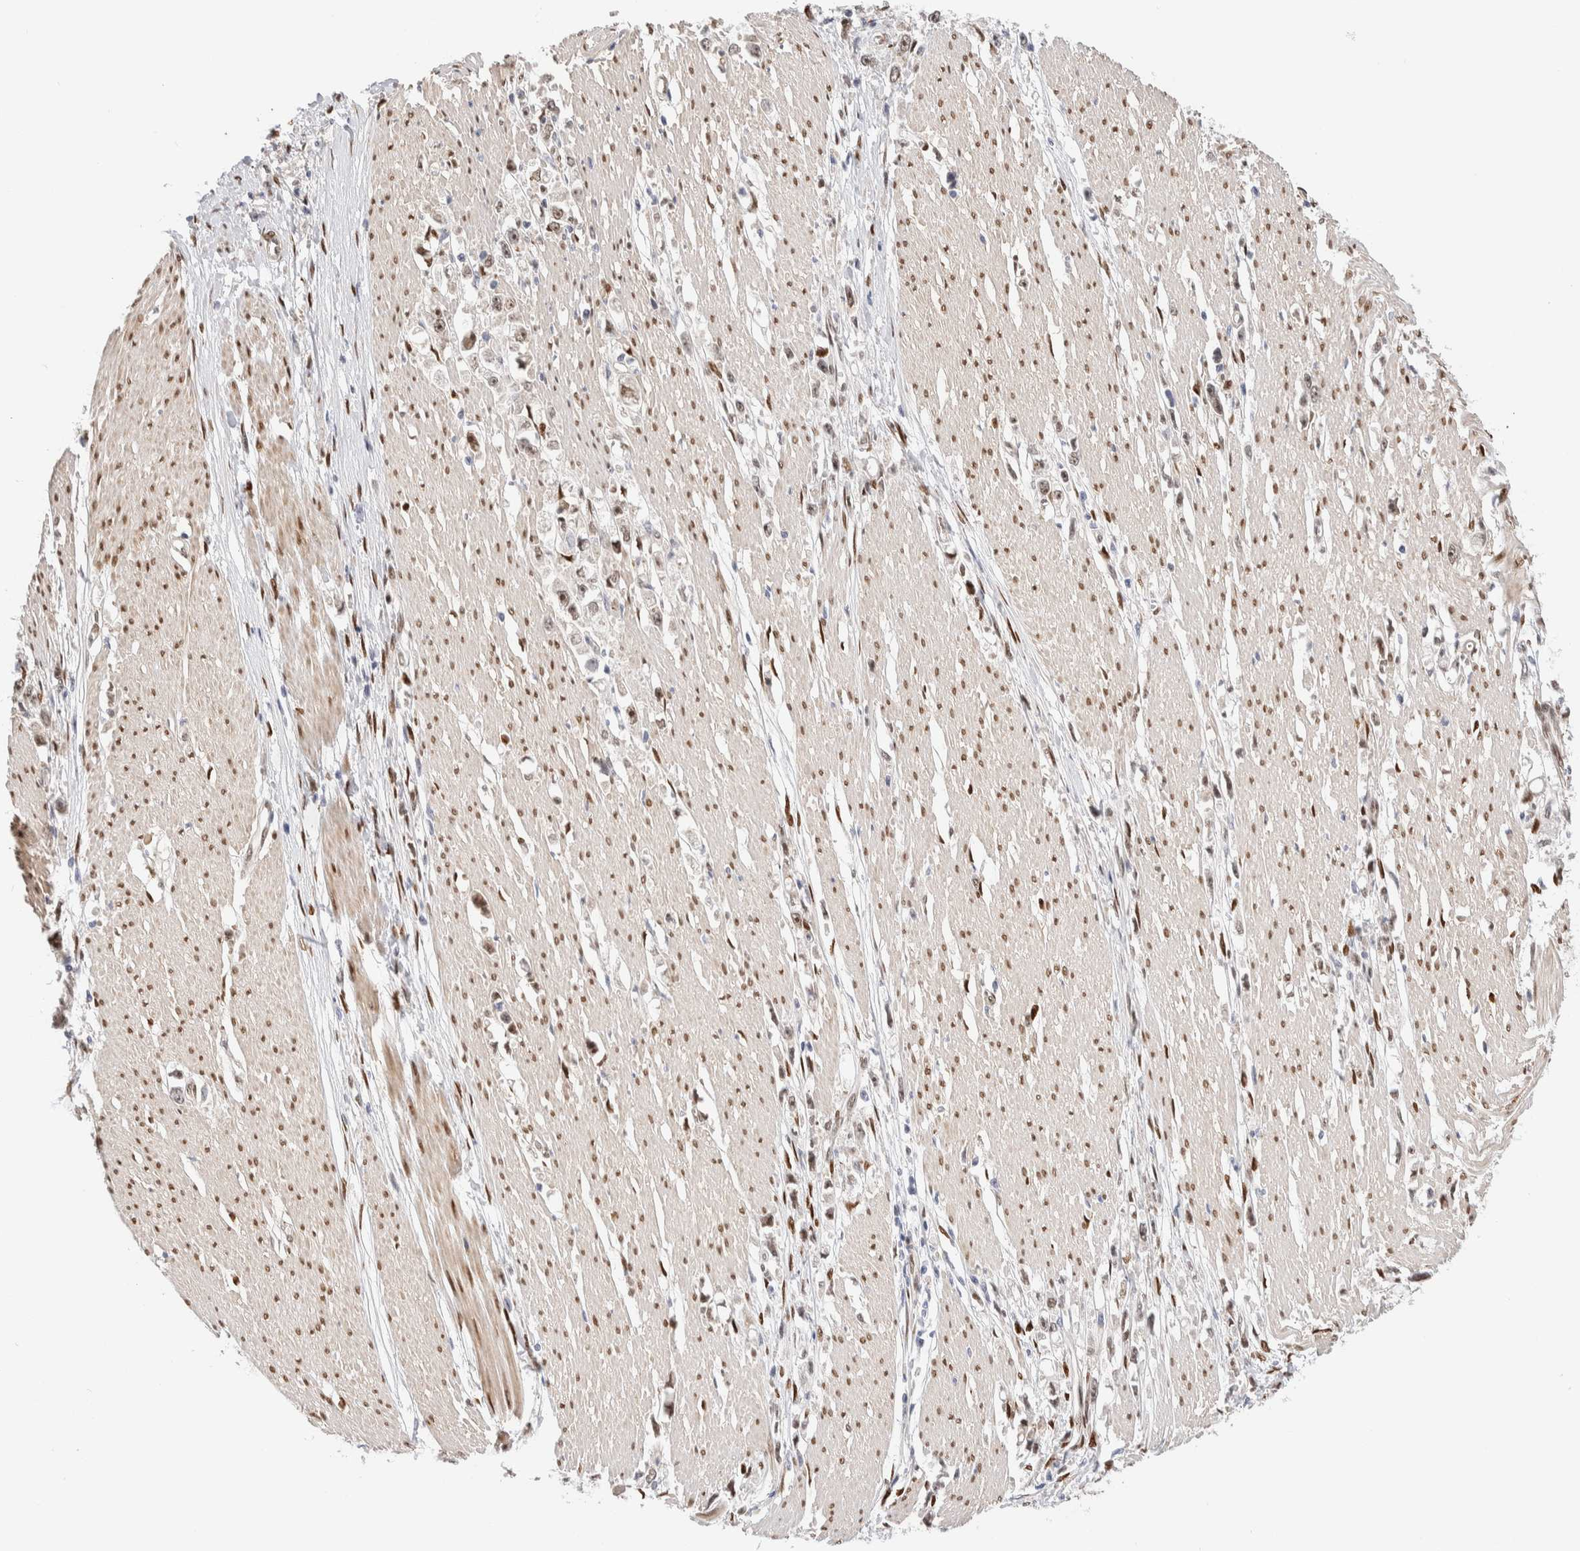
{"staining": {"intensity": "weak", "quantity": "<25%", "location": "nuclear"}, "tissue": "stomach cancer", "cell_type": "Tumor cells", "image_type": "cancer", "snomed": [{"axis": "morphology", "description": "Adenocarcinoma, NOS"}, {"axis": "topography", "description": "Stomach"}], "caption": "Immunohistochemistry (IHC) micrograph of adenocarcinoma (stomach) stained for a protein (brown), which reveals no positivity in tumor cells.", "gene": "NSMAF", "patient": {"sex": "female", "age": 59}}